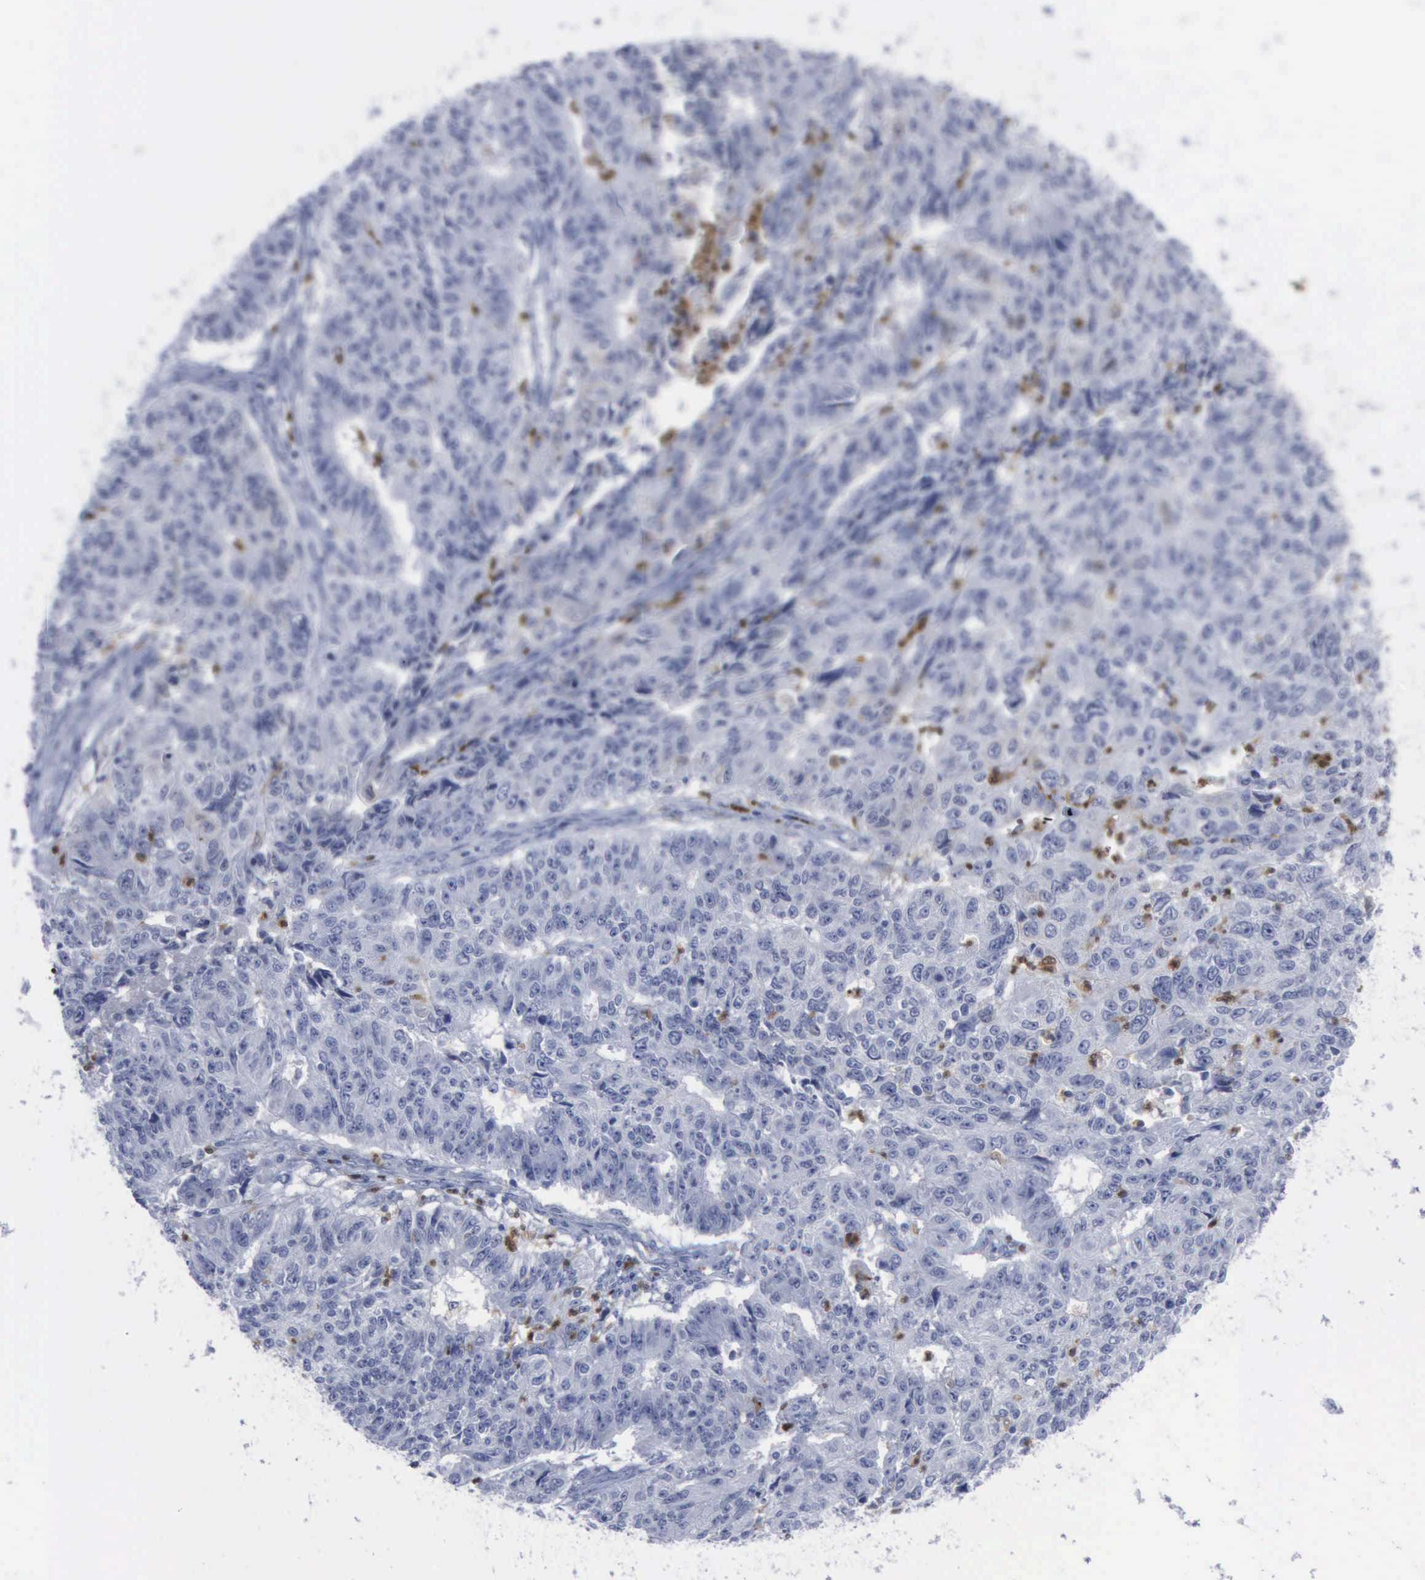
{"staining": {"intensity": "negative", "quantity": "none", "location": "none"}, "tissue": "endometrial cancer", "cell_type": "Tumor cells", "image_type": "cancer", "snomed": [{"axis": "morphology", "description": "Adenocarcinoma, NOS"}, {"axis": "topography", "description": "Endometrium"}], "caption": "Endometrial cancer was stained to show a protein in brown. There is no significant positivity in tumor cells.", "gene": "CSTA", "patient": {"sex": "female", "age": 42}}